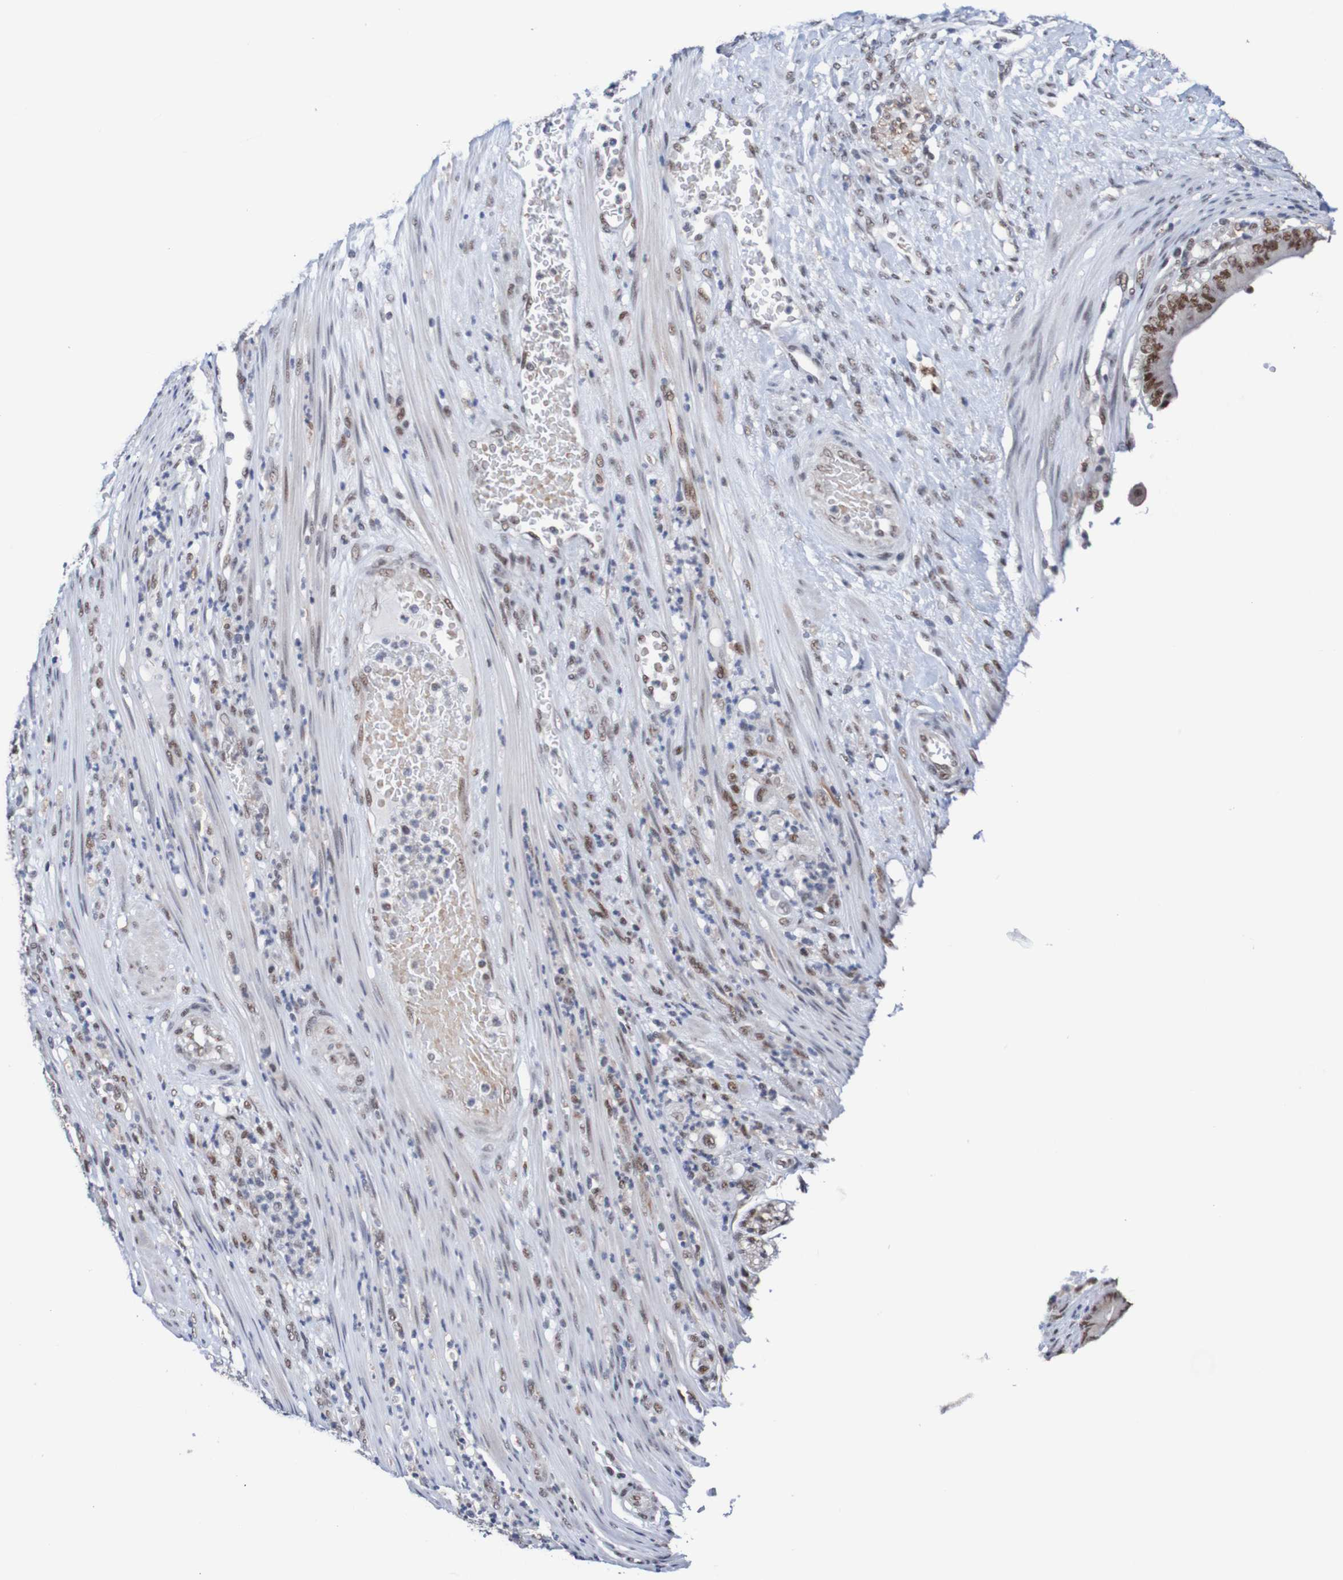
{"staining": {"intensity": "moderate", "quantity": ">75%", "location": "nuclear"}, "tissue": "stomach cancer", "cell_type": "Tumor cells", "image_type": "cancer", "snomed": [{"axis": "morphology", "description": "Adenocarcinoma, NOS"}, {"axis": "topography", "description": "Stomach"}], "caption": "Immunohistochemical staining of stomach cancer displays medium levels of moderate nuclear positivity in approximately >75% of tumor cells.", "gene": "CDC5L", "patient": {"sex": "female", "age": 73}}